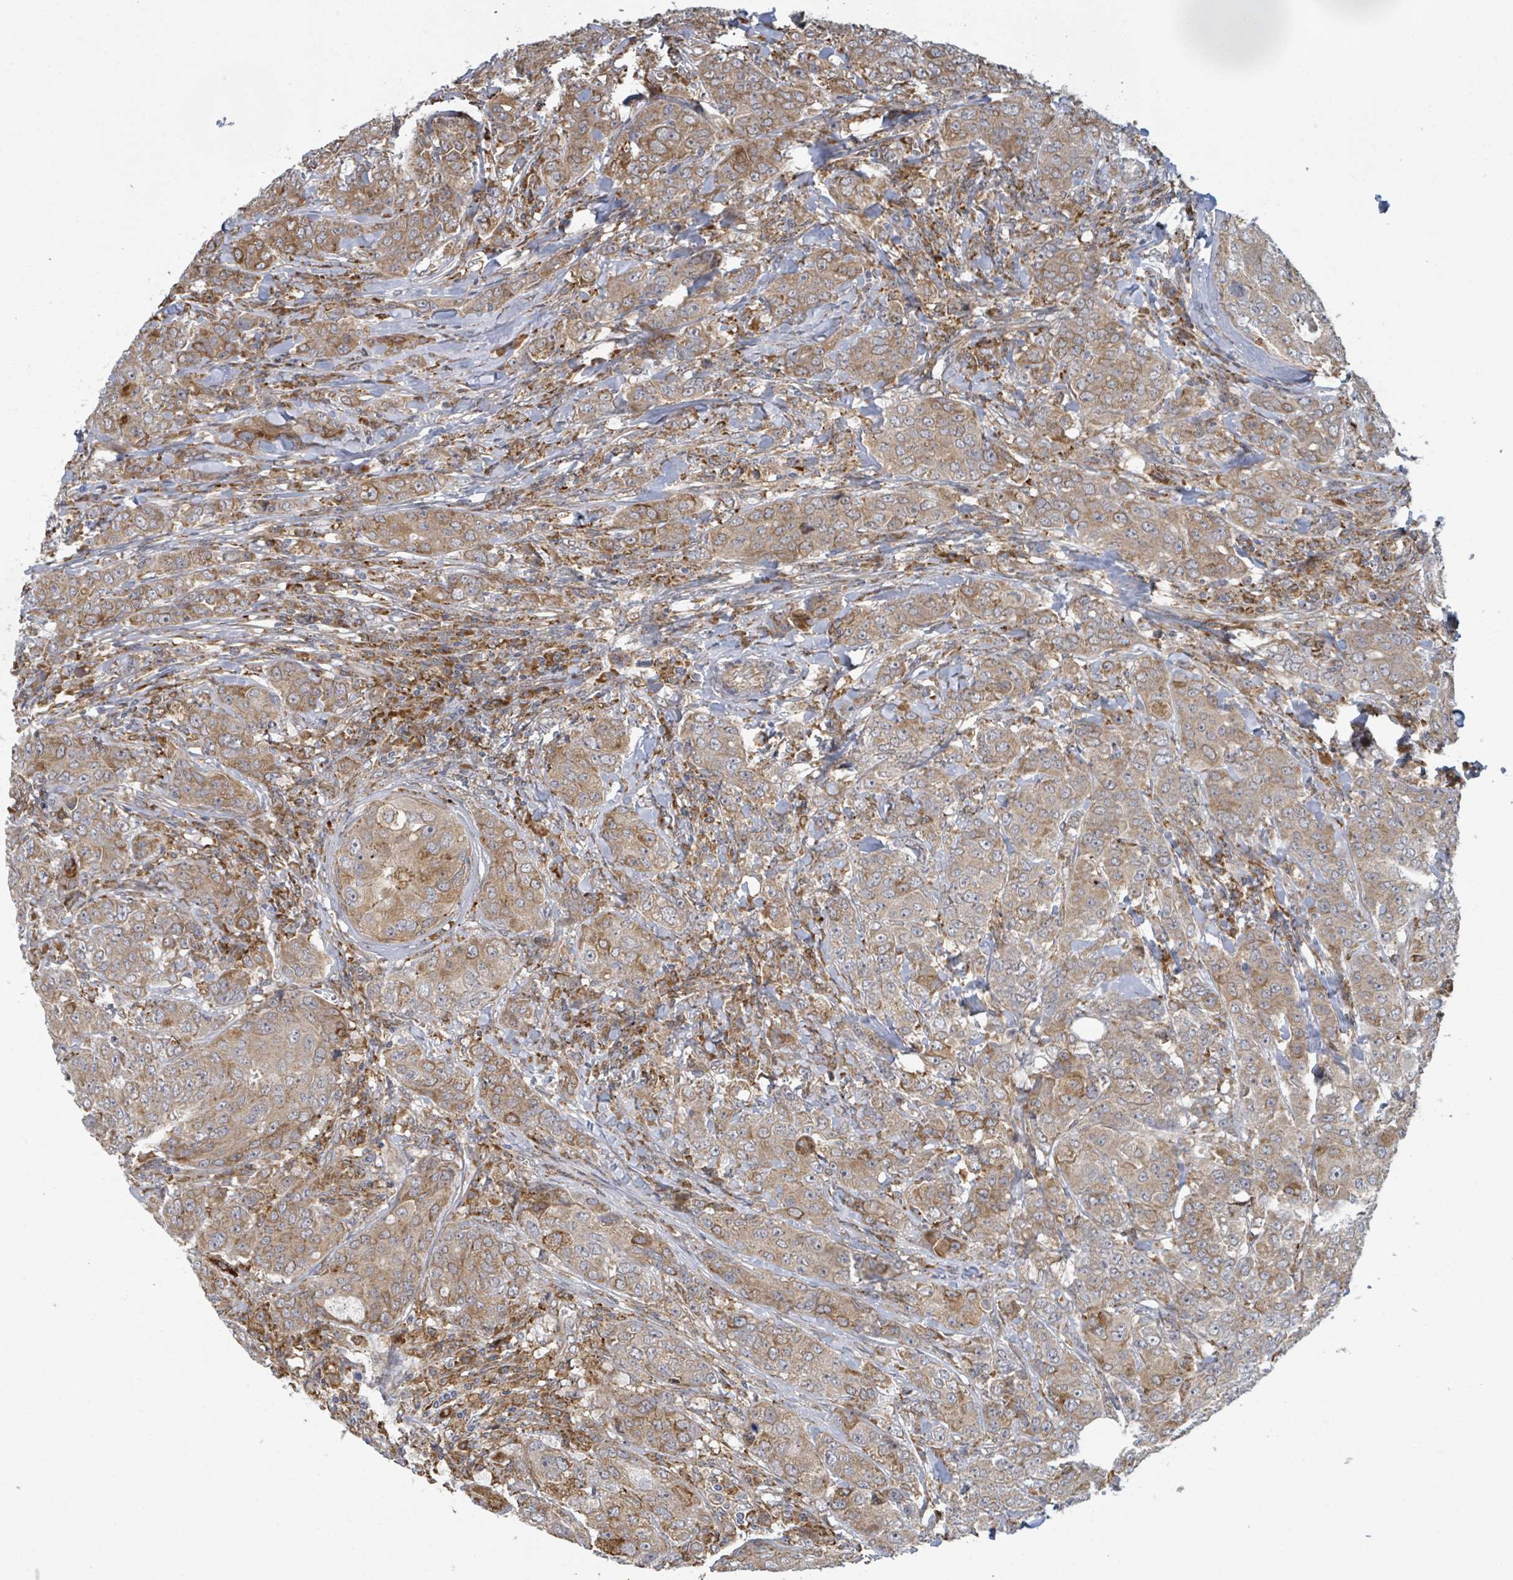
{"staining": {"intensity": "weak", "quantity": "25%-75%", "location": "cytoplasmic/membranous"}, "tissue": "breast cancer", "cell_type": "Tumor cells", "image_type": "cancer", "snomed": [{"axis": "morphology", "description": "Duct carcinoma"}, {"axis": "topography", "description": "Breast"}], "caption": "IHC image of neoplastic tissue: human breast intraductal carcinoma stained using immunohistochemistry displays low levels of weak protein expression localized specifically in the cytoplasmic/membranous of tumor cells, appearing as a cytoplasmic/membranous brown color.", "gene": "SHROOM2", "patient": {"sex": "female", "age": 43}}